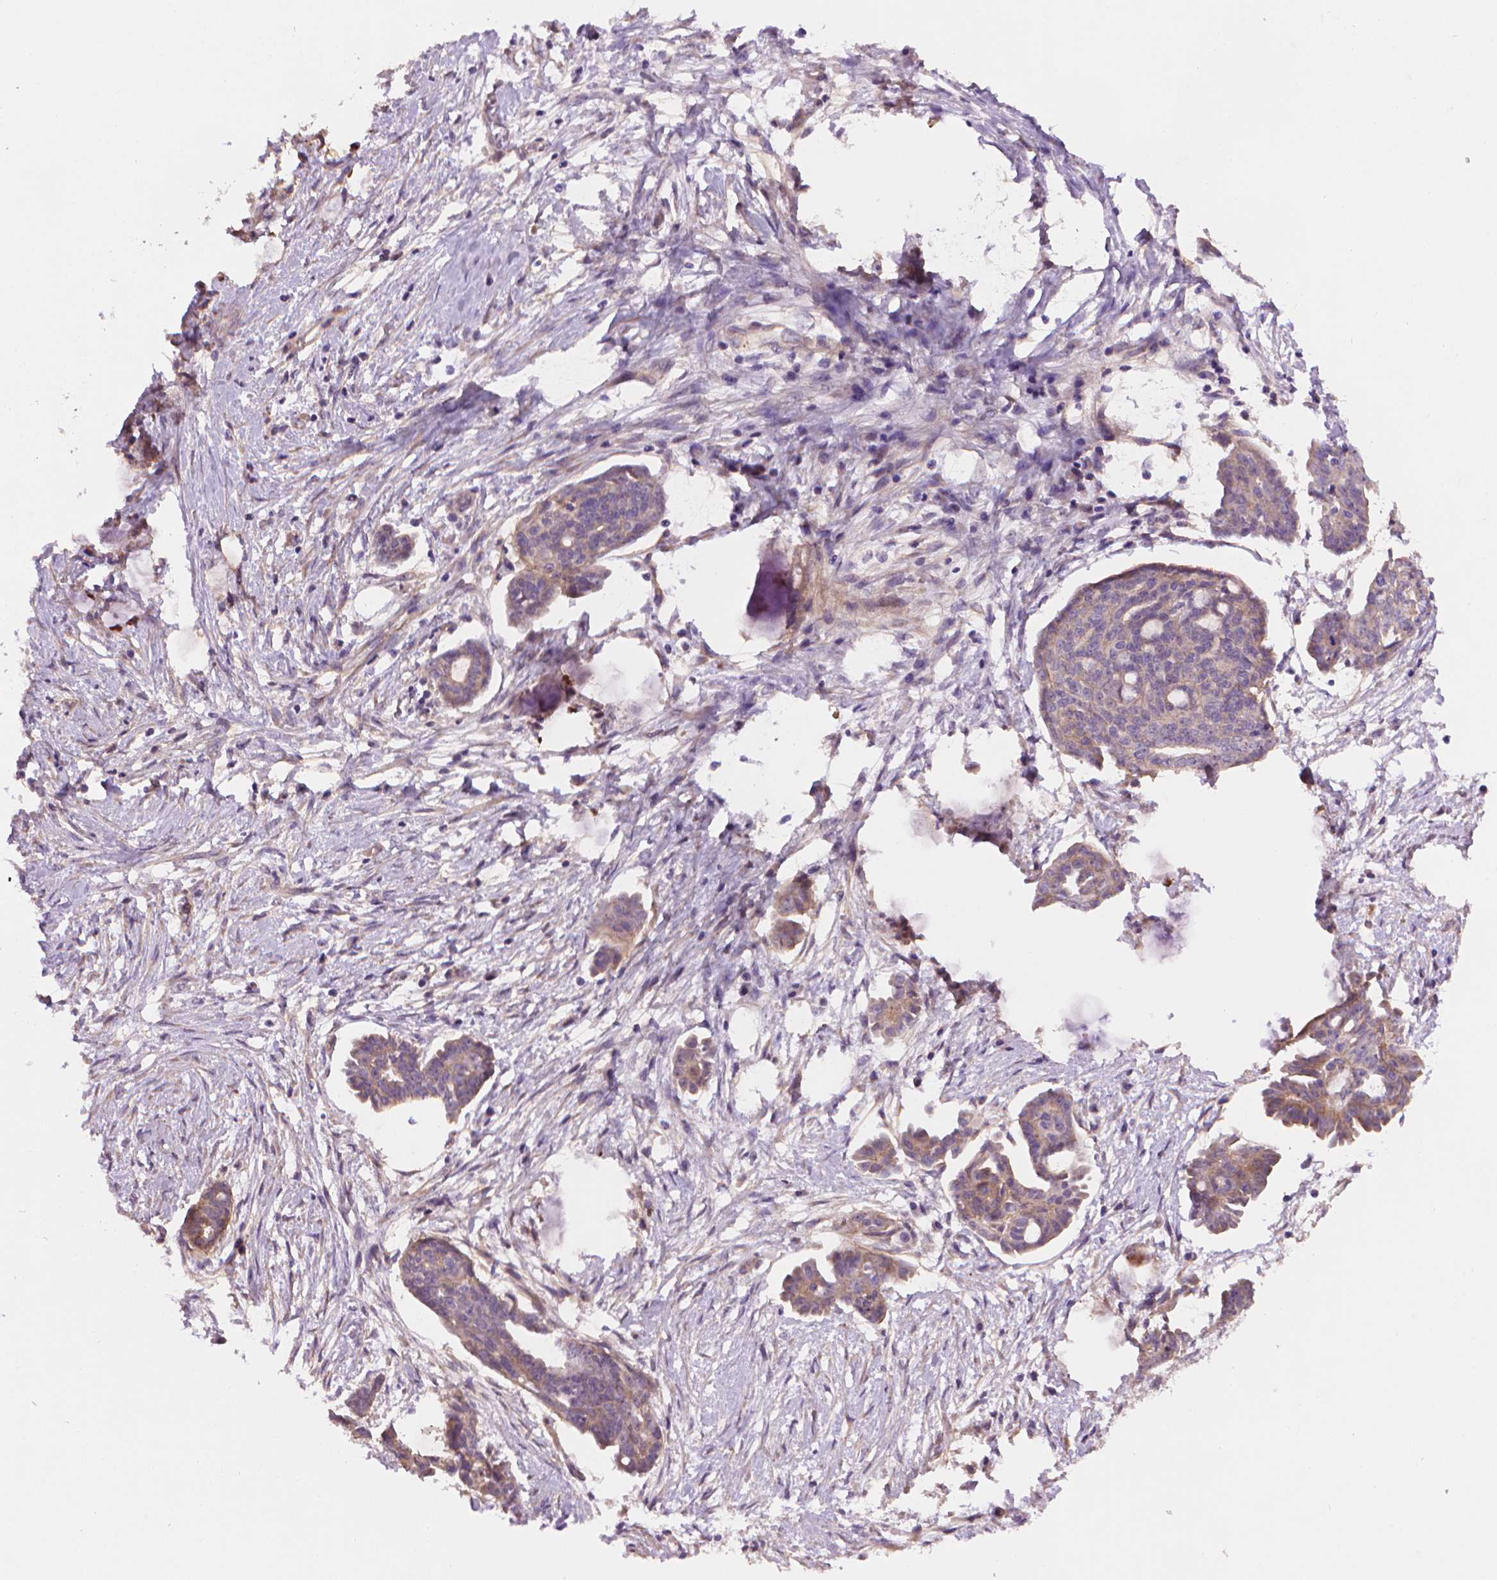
{"staining": {"intensity": "weak", "quantity": "25%-75%", "location": "cytoplasmic/membranous"}, "tissue": "ovarian cancer", "cell_type": "Tumor cells", "image_type": "cancer", "snomed": [{"axis": "morphology", "description": "Cystadenocarcinoma, serous, NOS"}, {"axis": "topography", "description": "Ovary"}], "caption": "The immunohistochemical stain labels weak cytoplasmic/membranous staining in tumor cells of ovarian cancer (serous cystadenocarcinoma) tissue.", "gene": "AMMECR1", "patient": {"sex": "female", "age": 71}}